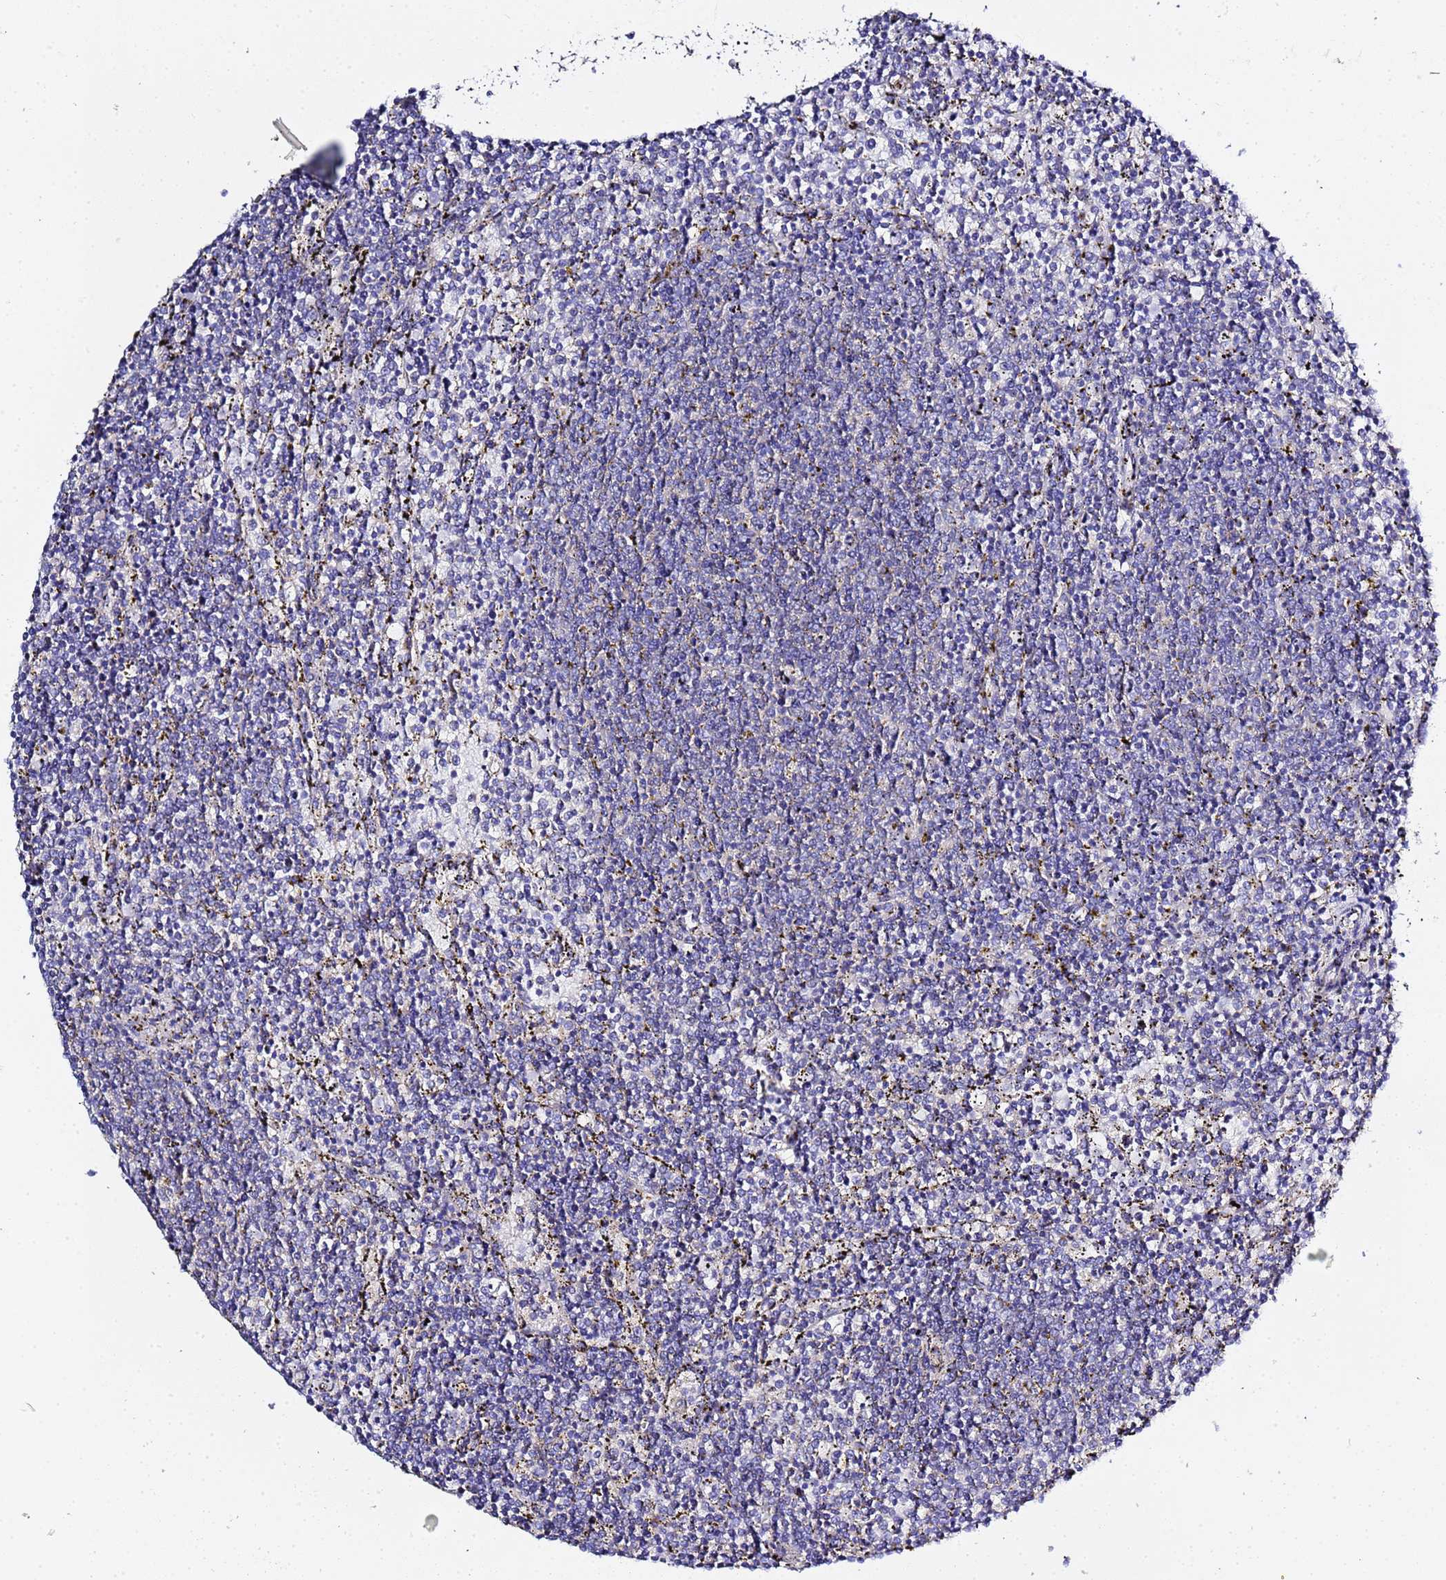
{"staining": {"intensity": "negative", "quantity": "none", "location": "none"}, "tissue": "lymphoma", "cell_type": "Tumor cells", "image_type": "cancer", "snomed": [{"axis": "morphology", "description": "Malignant lymphoma, non-Hodgkin's type, Low grade"}, {"axis": "topography", "description": "Spleen"}], "caption": "This is a photomicrograph of immunohistochemistry (IHC) staining of low-grade malignant lymphoma, non-Hodgkin's type, which shows no expression in tumor cells. (DAB (3,3'-diaminobenzidine) immunohistochemistry, high magnification).", "gene": "VTI1B", "patient": {"sex": "female", "age": 50}}